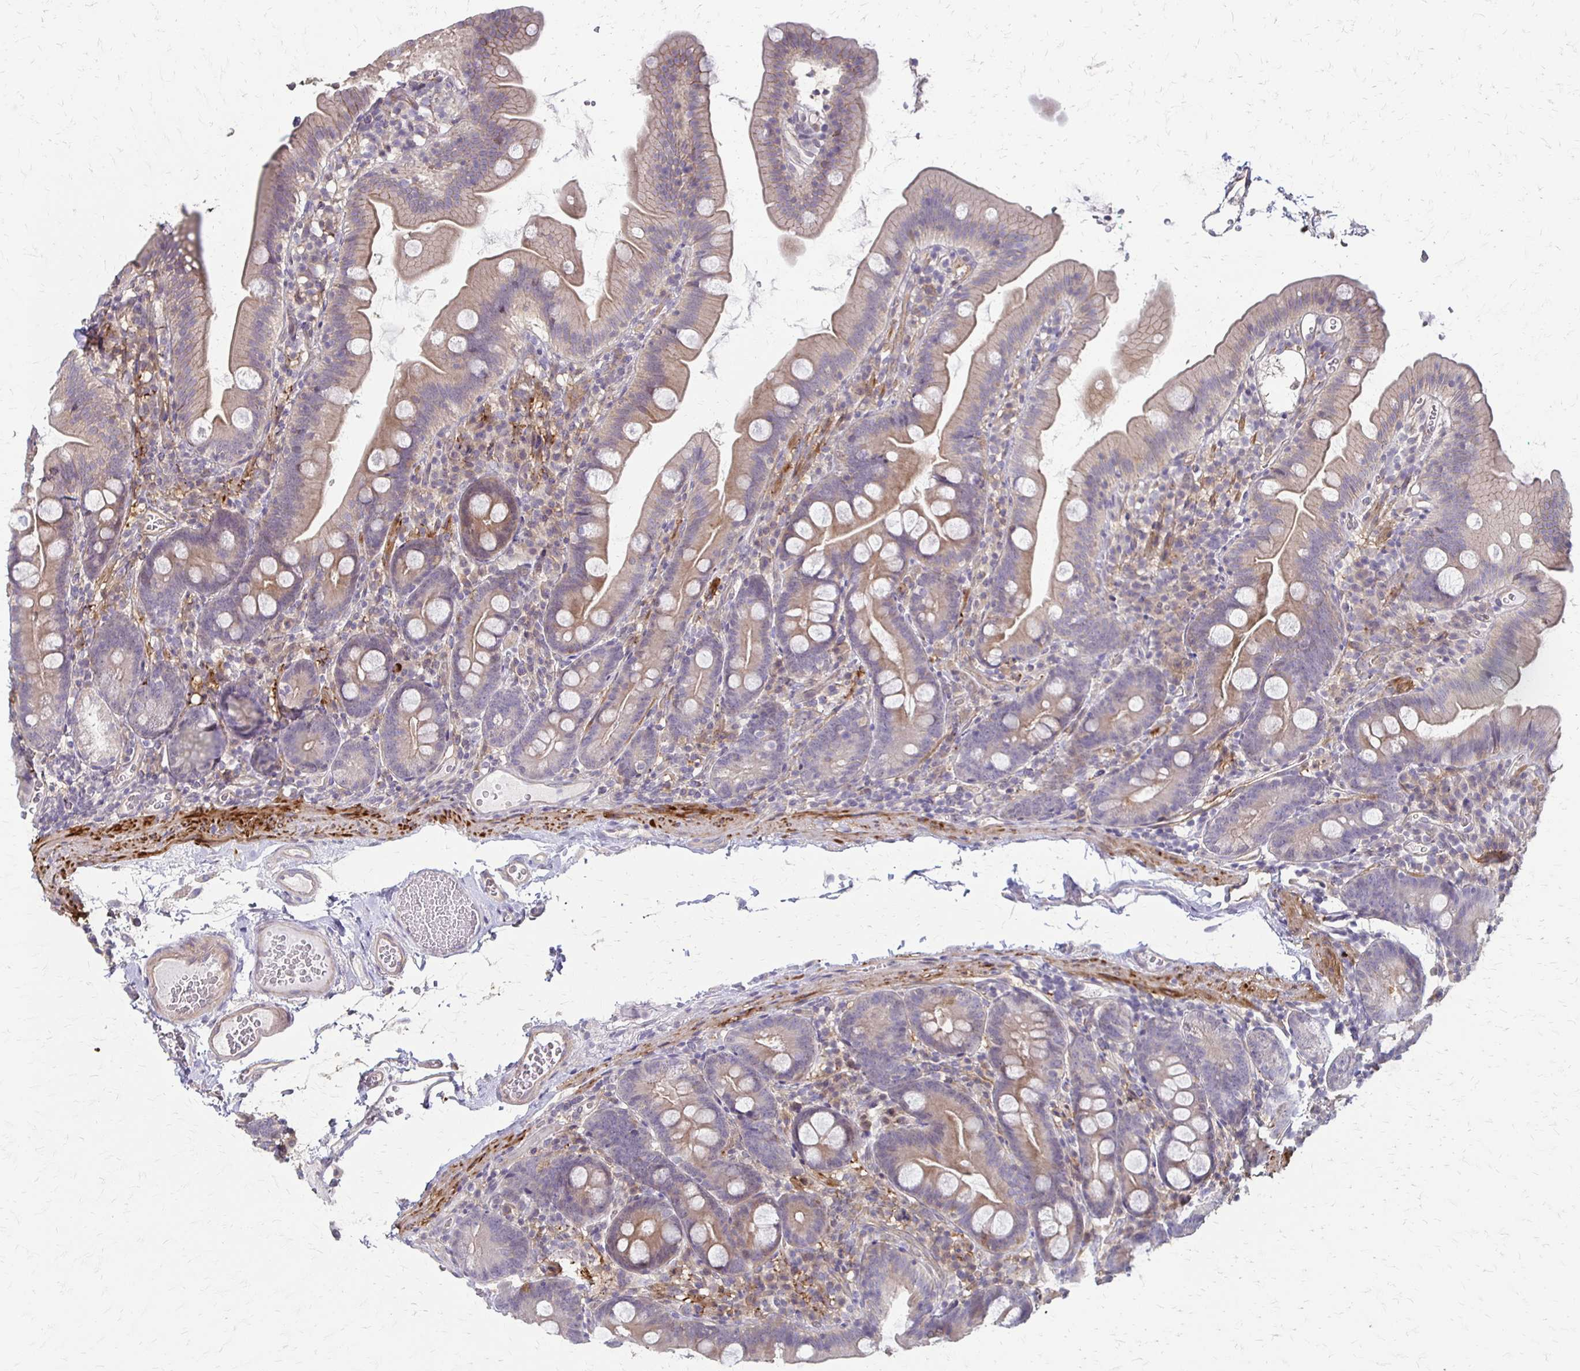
{"staining": {"intensity": "weak", "quantity": "25%-75%", "location": "cytoplasmic/membranous"}, "tissue": "duodenum", "cell_type": "Glandular cells", "image_type": "normal", "snomed": [{"axis": "morphology", "description": "Normal tissue, NOS"}, {"axis": "topography", "description": "Duodenum"}], "caption": "Immunohistochemistry staining of benign duodenum, which demonstrates low levels of weak cytoplasmic/membranous expression in about 25%-75% of glandular cells indicating weak cytoplasmic/membranous protein positivity. The staining was performed using DAB (3,3'-diaminobenzidine) (brown) for protein detection and nuclei were counterstained in hematoxylin (blue).", "gene": "CFL2", "patient": {"sex": "female", "age": 67}}